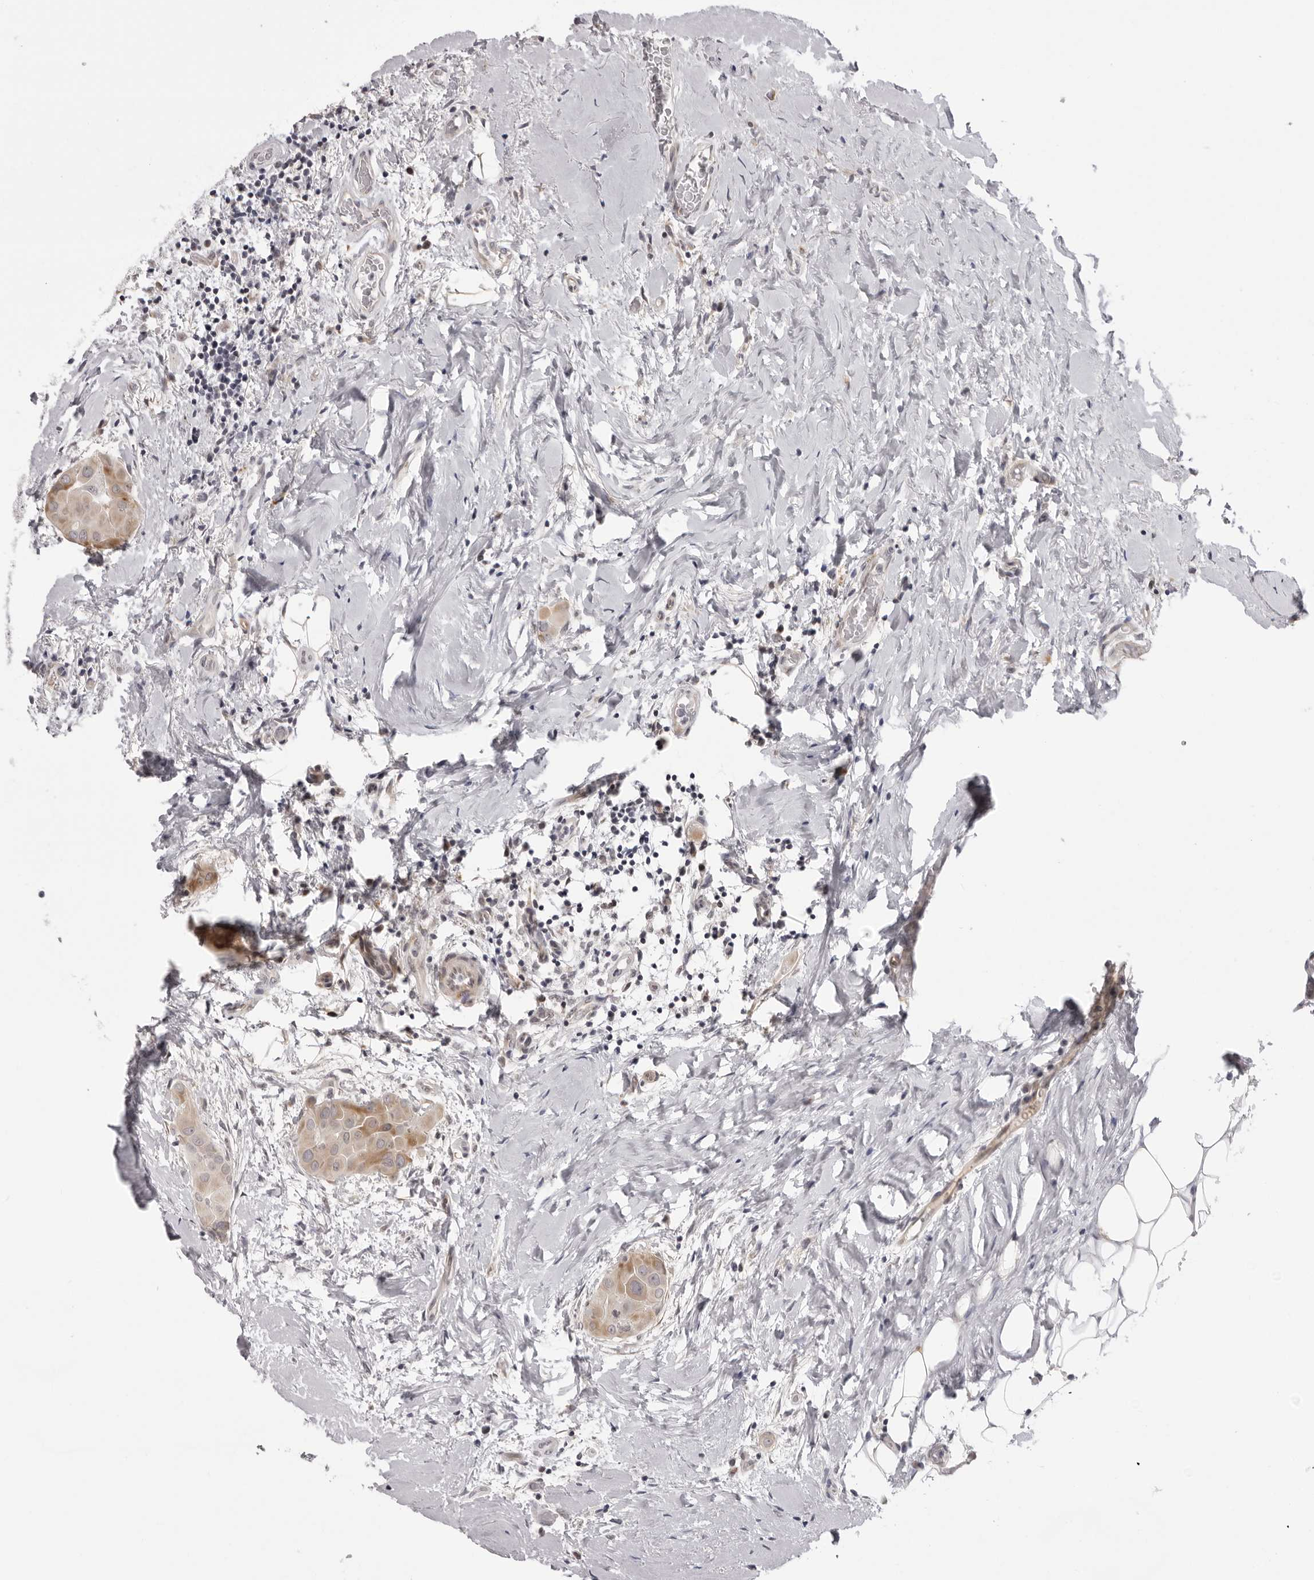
{"staining": {"intensity": "weak", "quantity": ">75%", "location": "cytoplasmic/membranous"}, "tissue": "thyroid cancer", "cell_type": "Tumor cells", "image_type": "cancer", "snomed": [{"axis": "morphology", "description": "Papillary adenocarcinoma, NOS"}, {"axis": "topography", "description": "Thyroid gland"}], "caption": "Thyroid cancer (papillary adenocarcinoma) stained with a protein marker demonstrates weak staining in tumor cells.", "gene": "SUGCT", "patient": {"sex": "male", "age": 33}}